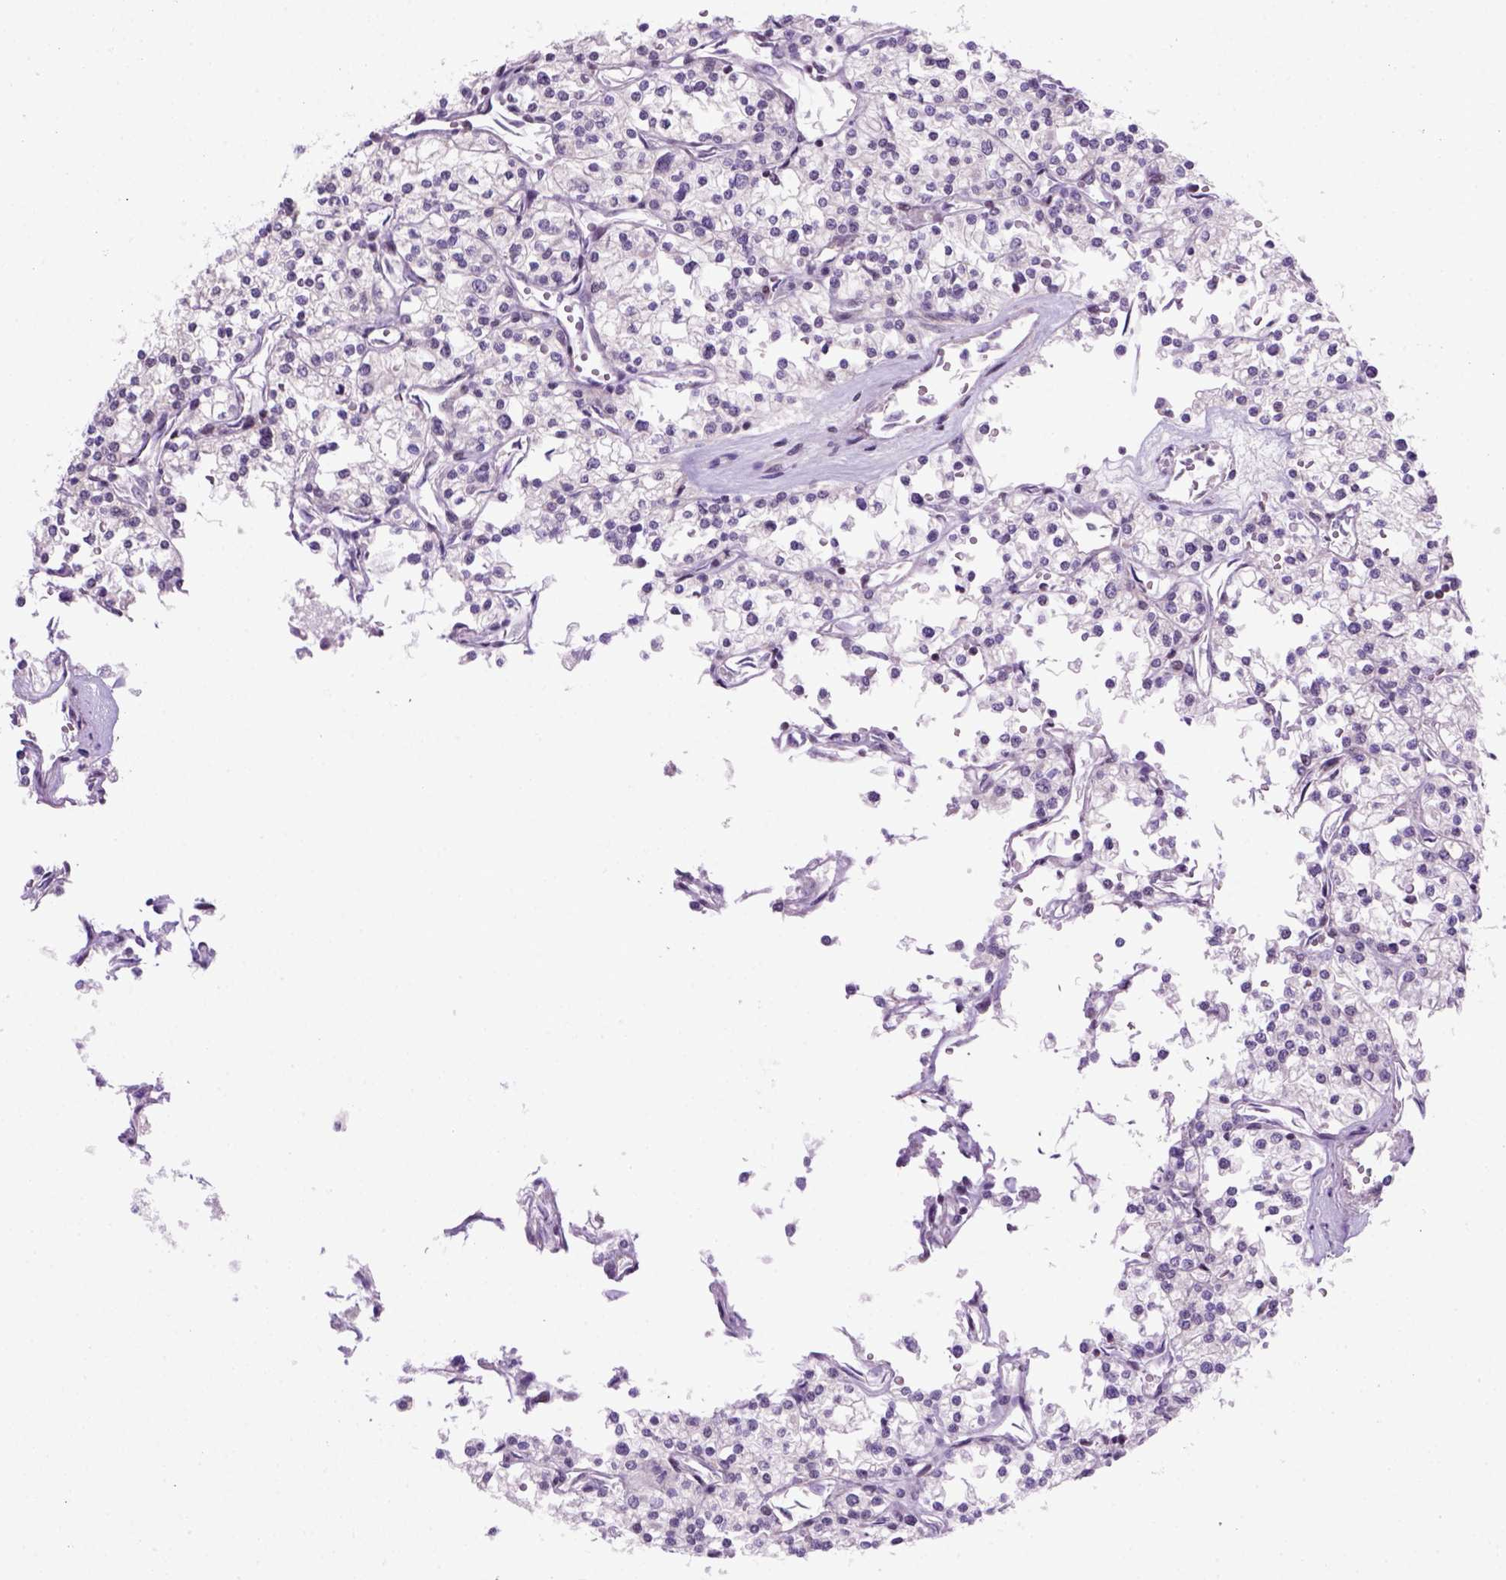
{"staining": {"intensity": "negative", "quantity": "none", "location": "none"}, "tissue": "renal cancer", "cell_type": "Tumor cells", "image_type": "cancer", "snomed": [{"axis": "morphology", "description": "Adenocarcinoma, NOS"}, {"axis": "topography", "description": "Kidney"}], "caption": "Immunohistochemistry (IHC) image of renal adenocarcinoma stained for a protein (brown), which shows no staining in tumor cells.", "gene": "MGMT", "patient": {"sex": "male", "age": 80}}